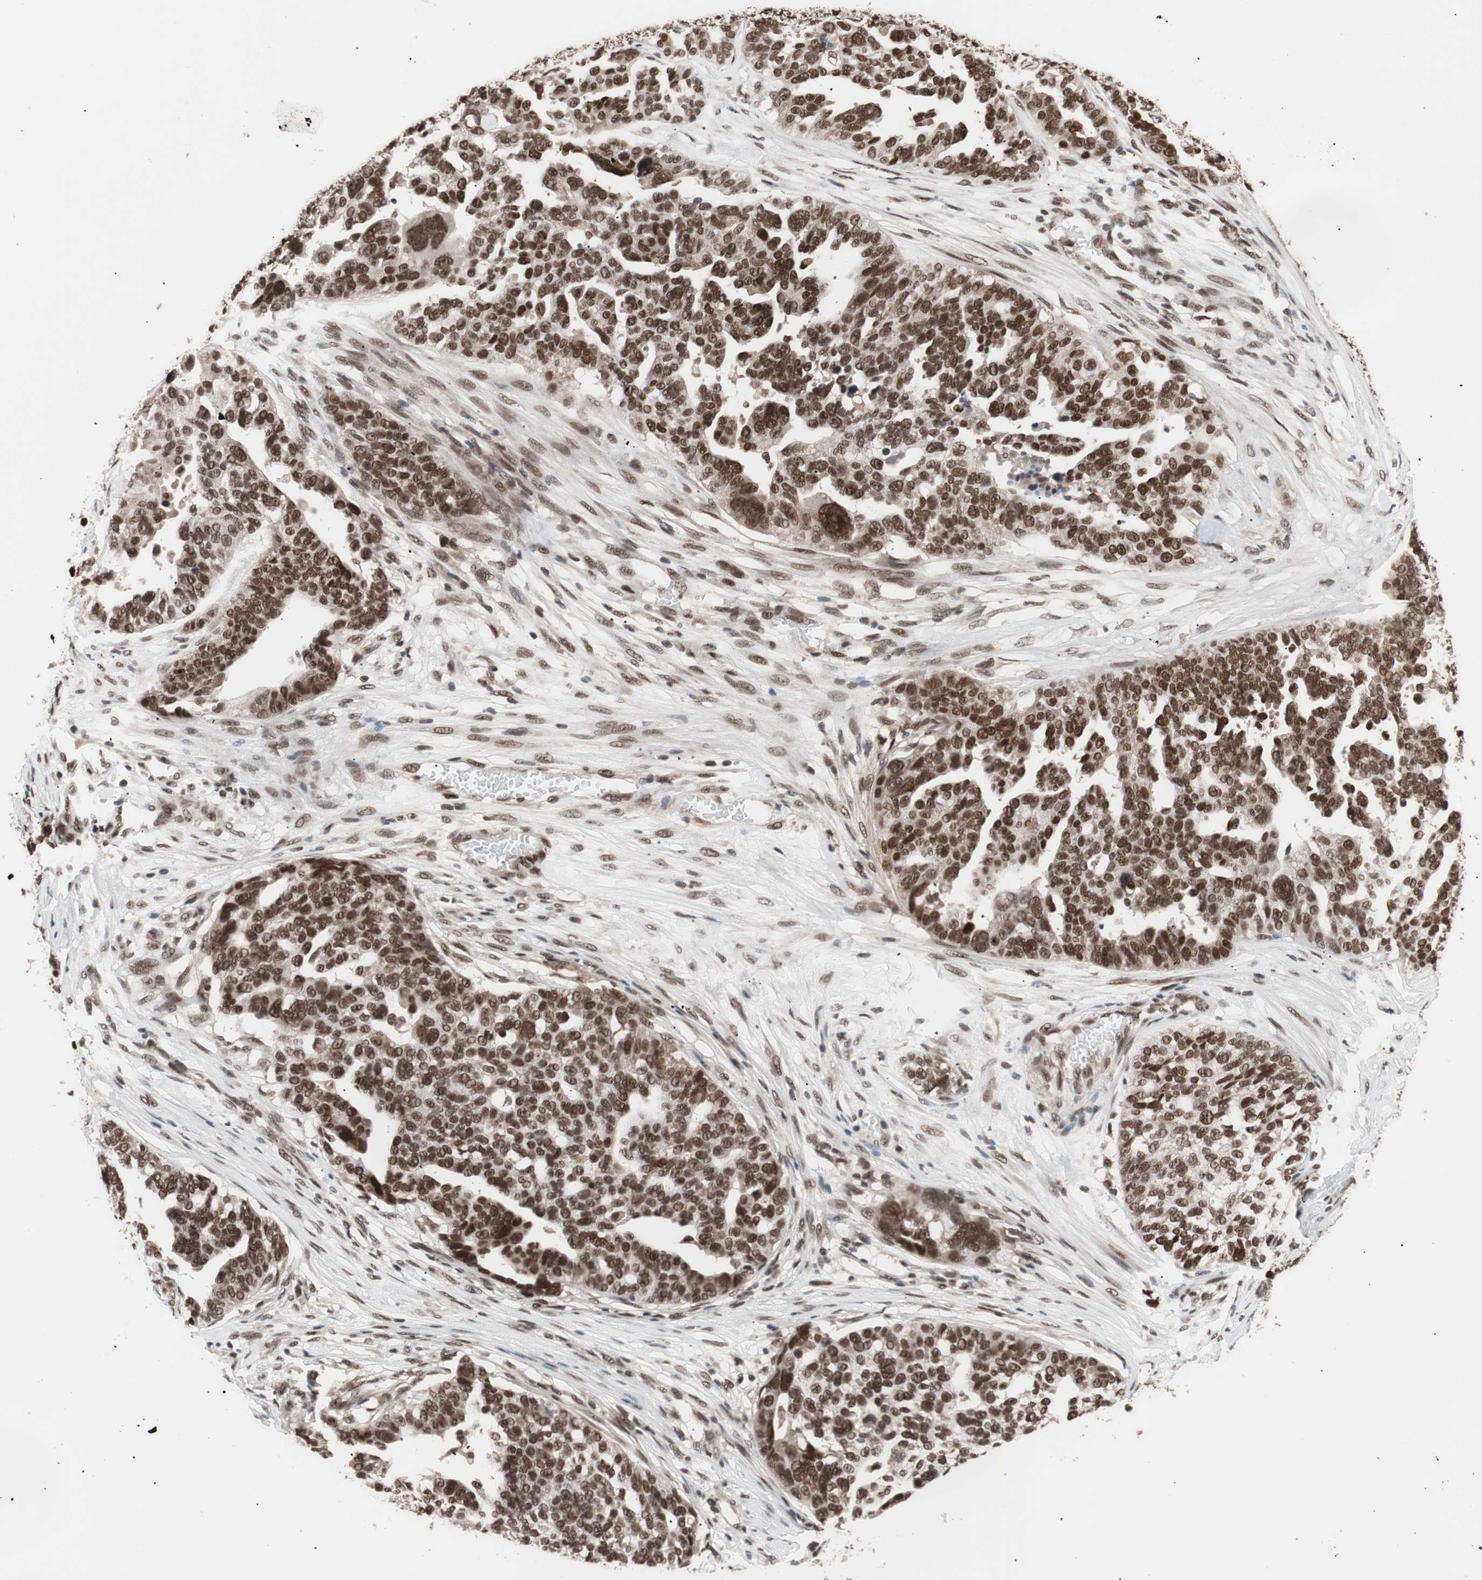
{"staining": {"intensity": "strong", "quantity": ">75%", "location": "nuclear"}, "tissue": "ovarian cancer", "cell_type": "Tumor cells", "image_type": "cancer", "snomed": [{"axis": "morphology", "description": "Cystadenocarcinoma, serous, NOS"}, {"axis": "topography", "description": "Ovary"}], "caption": "This image demonstrates immunohistochemistry staining of human ovarian cancer (serous cystadenocarcinoma), with high strong nuclear positivity in about >75% of tumor cells.", "gene": "CHAMP1", "patient": {"sex": "female", "age": 59}}